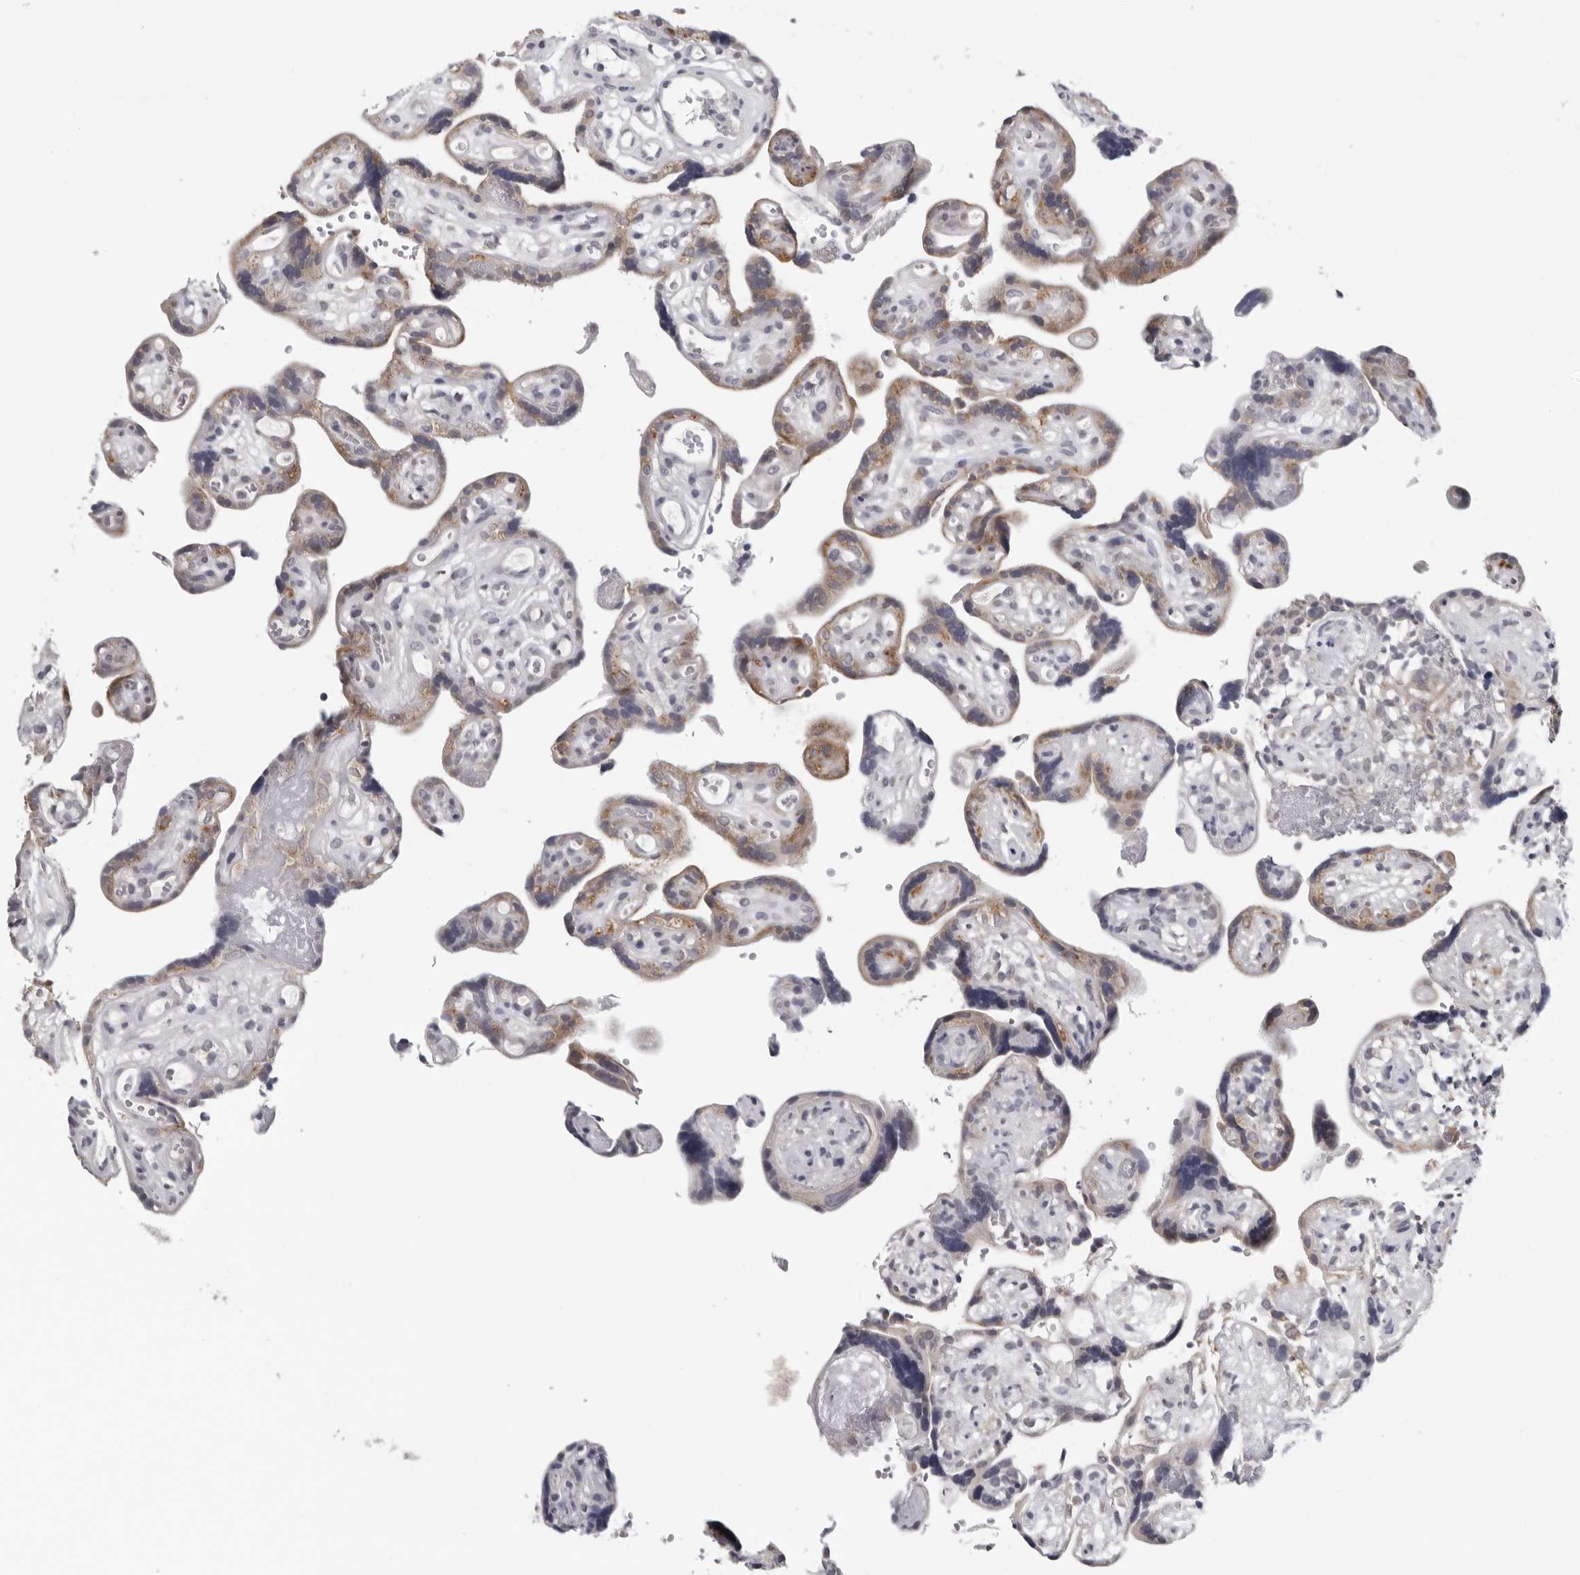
{"staining": {"intensity": "moderate", "quantity": "25%-75%", "location": "cytoplasmic/membranous"}, "tissue": "placenta", "cell_type": "Decidual cells", "image_type": "normal", "snomed": [{"axis": "morphology", "description": "Normal tissue, NOS"}, {"axis": "topography", "description": "Placenta"}], "caption": "Benign placenta exhibits moderate cytoplasmic/membranous positivity in about 25%-75% of decidual cells, visualized by immunohistochemistry.", "gene": "CPT2", "patient": {"sex": "female", "age": 30}}